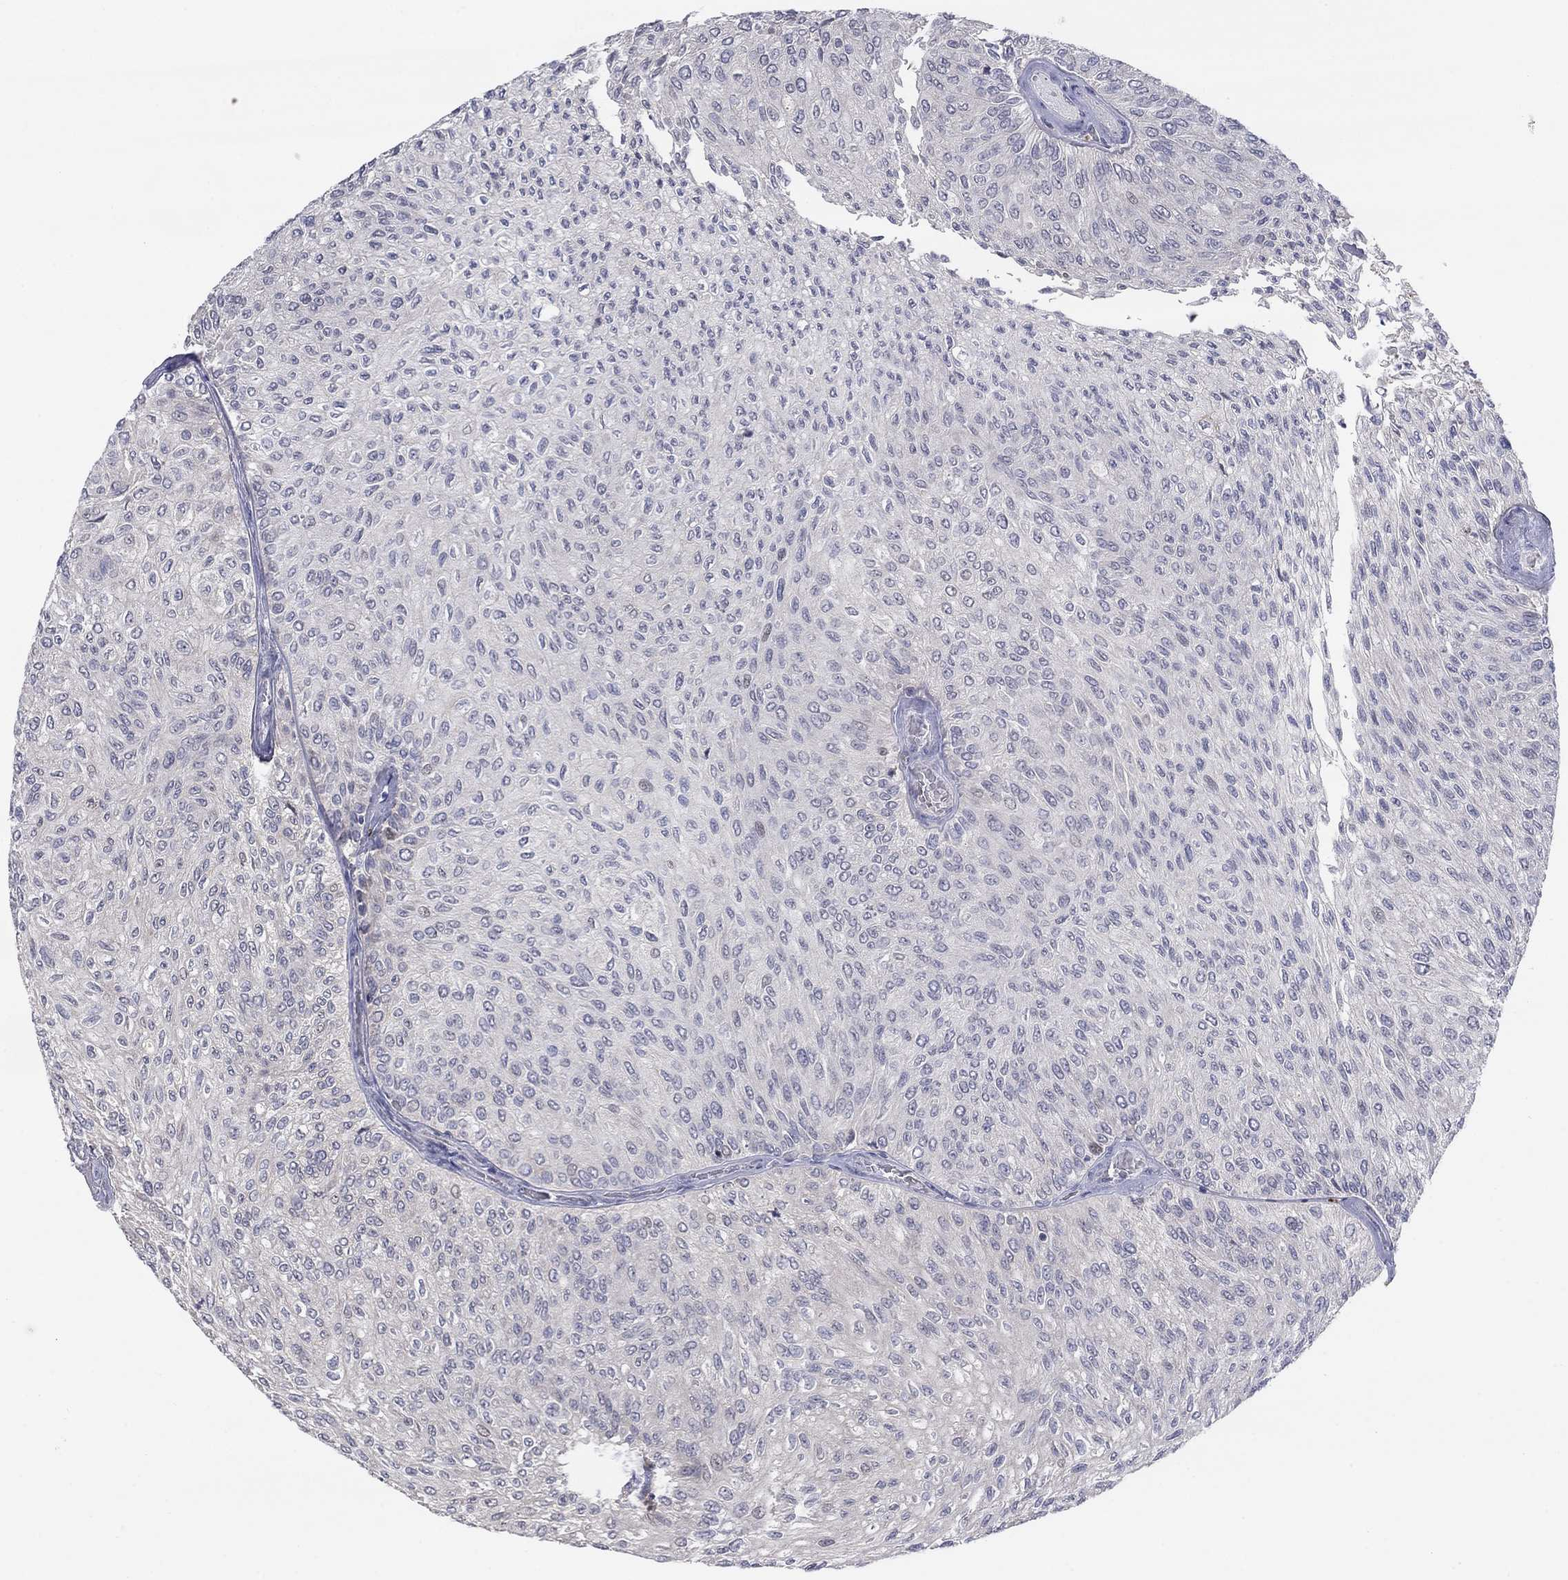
{"staining": {"intensity": "negative", "quantity": "none", "location": "none"}, "tissue": "urothelial cancer", "cell_type": "Tumor cells", "image_type": "cancer", "snomed": [{"axis": "morphology", "description": "Urothelial carcinoma, Low grade"}, {"axis": "topography", "description": "Urinary bladder"}], "caption": "Urothelial cancer stained for a protein using IHC exhibits no staining tumor cells.", "gene": "AMN1", "patient": {"sex": "male", "age": 78}}